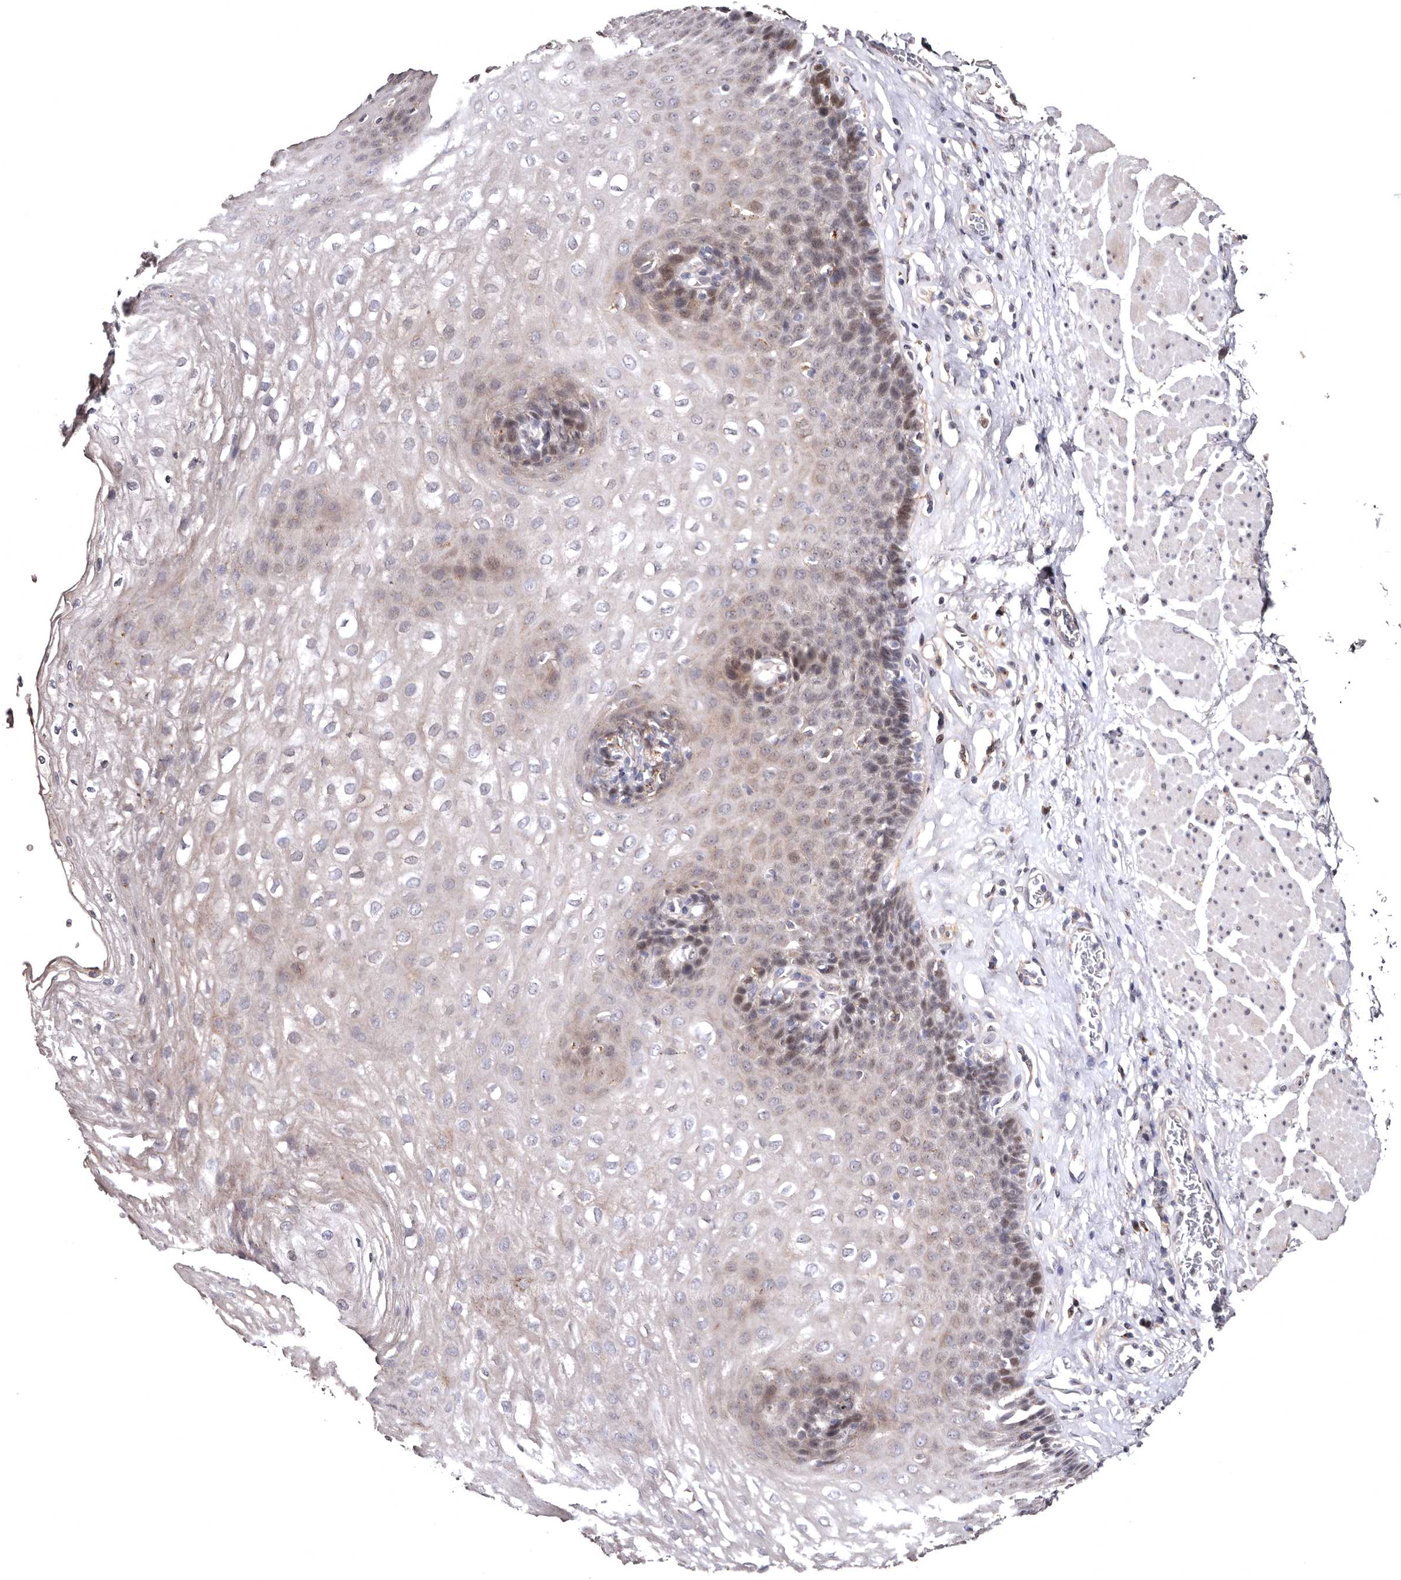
{"staining": {"intensity": "weak", "quantity": "<25%", "location": "cytoplasmic/membranous"}, "tissue": "esophagus", "cell_type": "Squamous epithelial cells", "image_type": "normal", "snomed": [{"axis": "morphology", "description": "Normal tissue, NOS"}, {"axis": "topography", "description": "Esophagus"}], "caption": "An immunohistochemistry (IHC) micrograph of unremarkable esophagus is shown. There is no staining in squamous epithelial cells of esophagus. Nuclei are stained in blue.", "gene": "FAM91A1", "patient": {"sex": "female", "age": 66}}